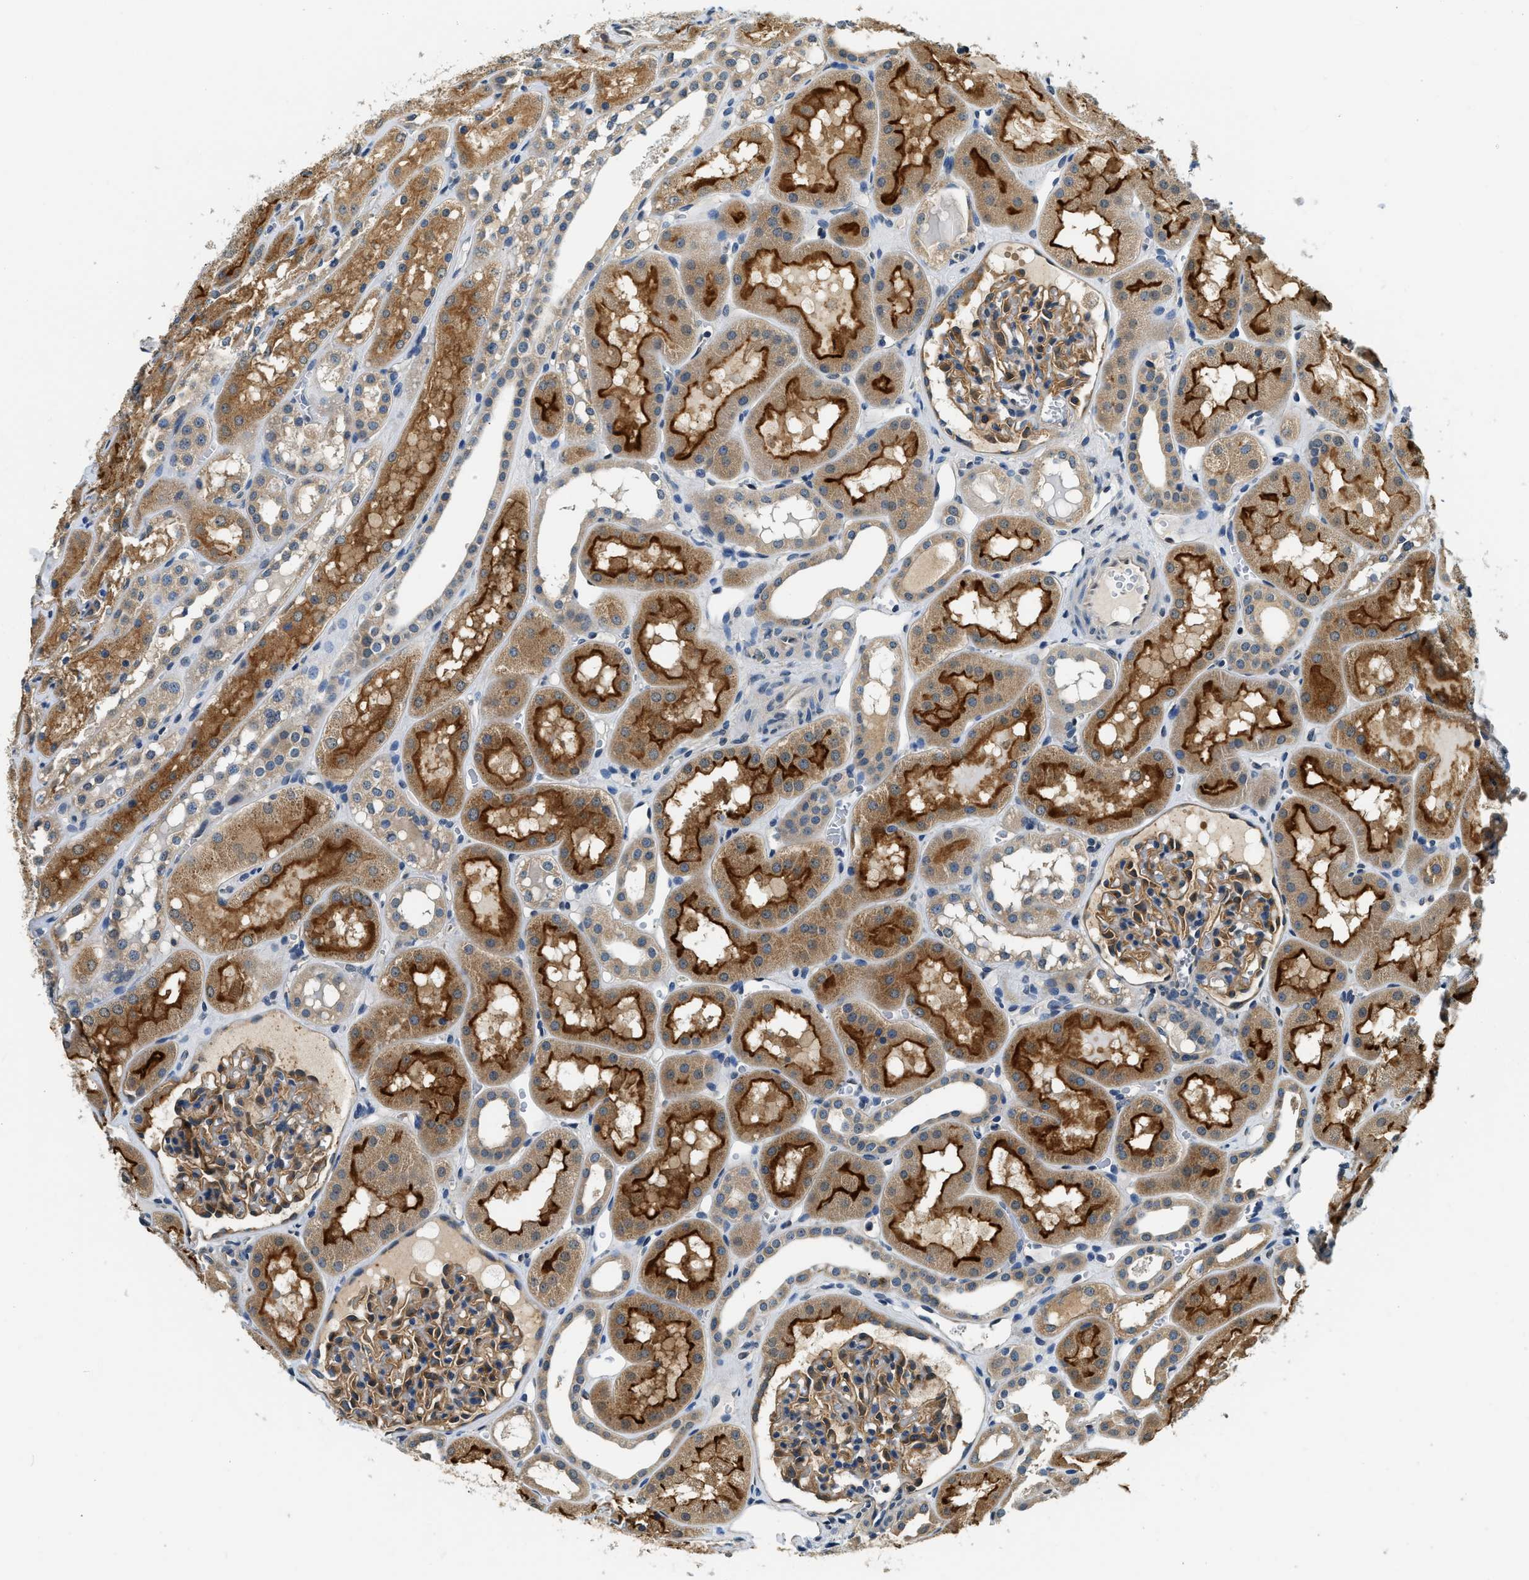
{"staining": {"intensity": "moderate", "quantity": ">75%", "location": "cytoplasmic/membranous"}, "tissue": "kidney", "cell_type": "Cells in glomeruli", "image_type": "normal", "snomed": [{"axis": "morphology", "description": "Normal tissue, NOS"}, {"axis": "topography", "description": "Kidney"}, {"axis": "topography", "description": "Urinary bladder"}], "caption": "The micrograph reveals staining of normal kidney, revealing moderate cytoplasmic/membranous protein positivity (brown color) within cells in glomeruli.", "gene": "BCL7C", "patient": {"sex": "male", "age": 16}}